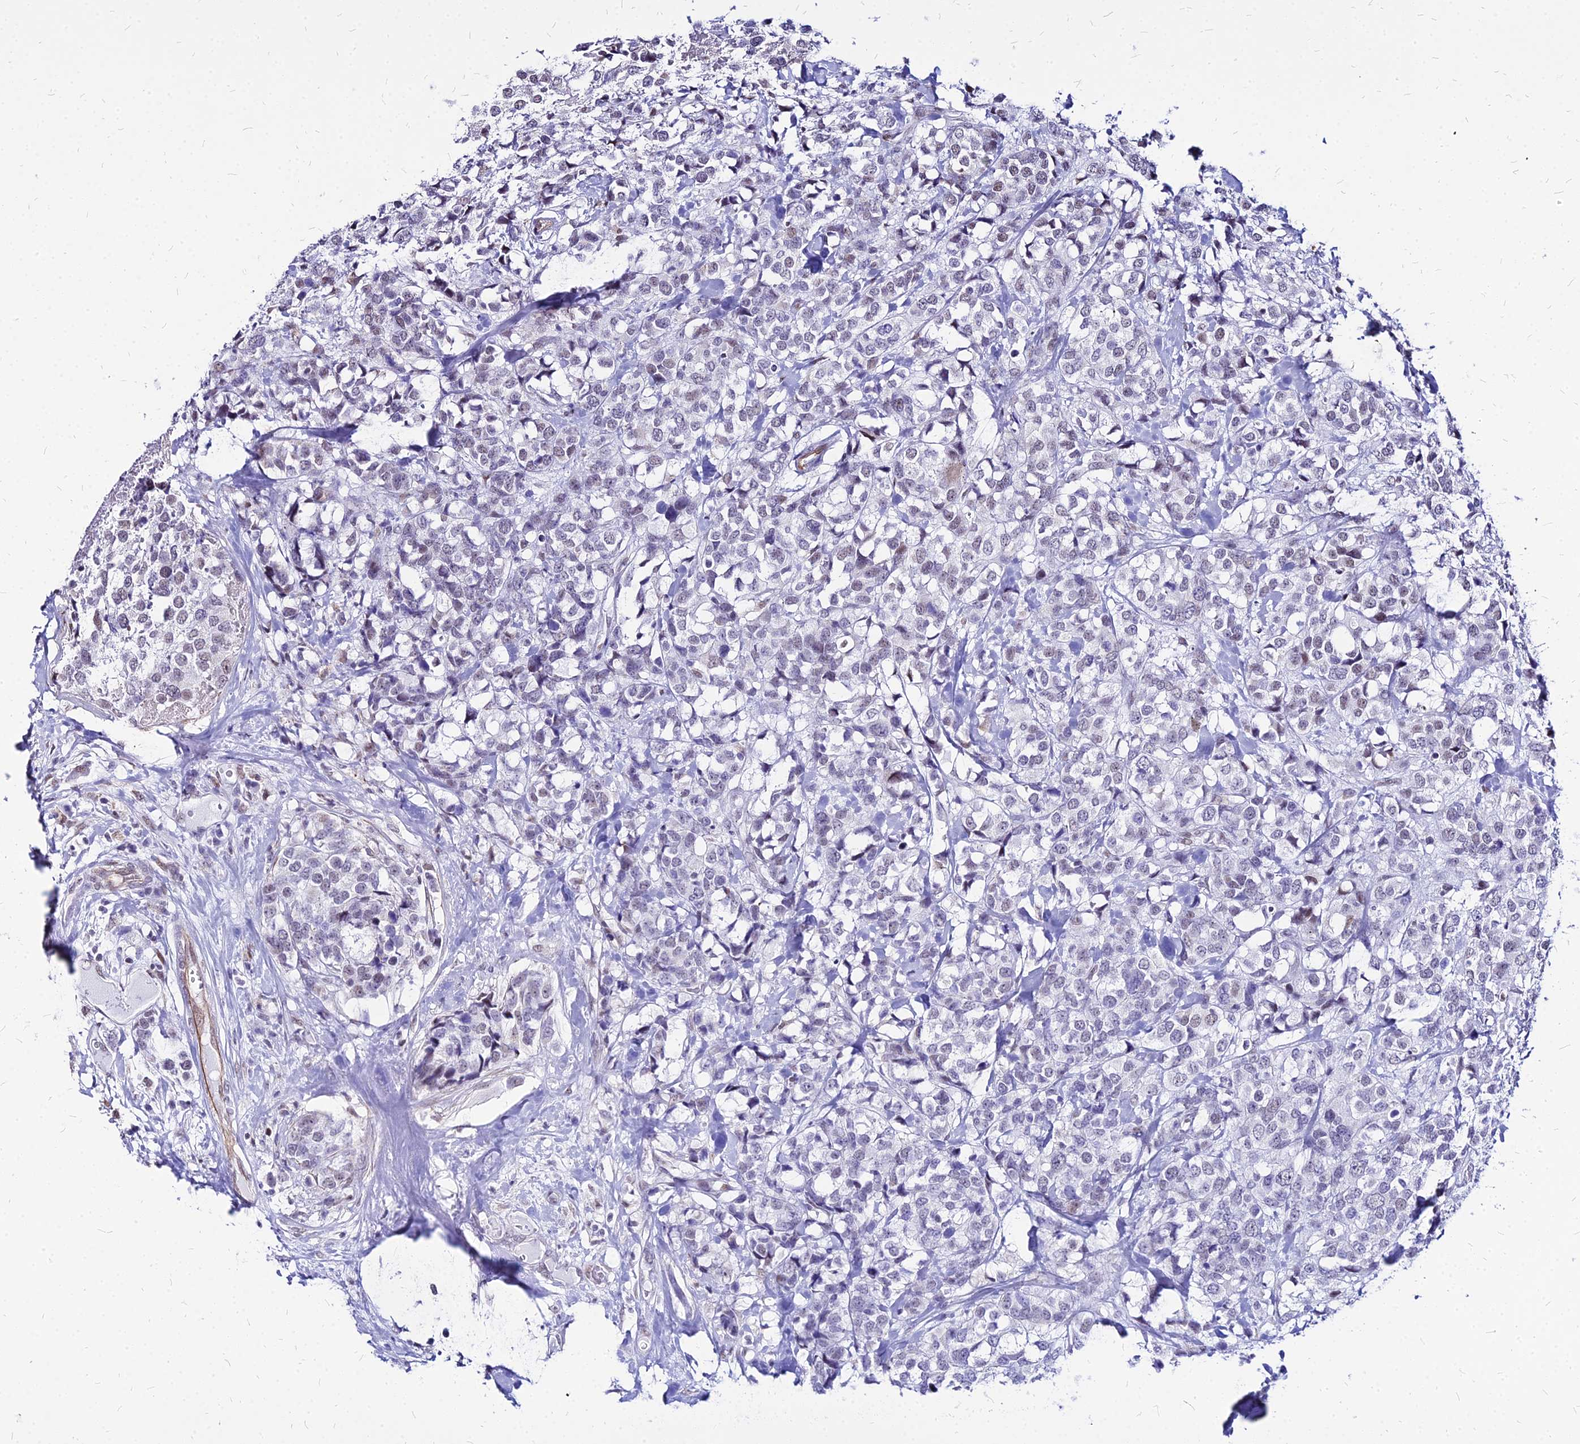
{"staining": {"intensity": "moderate", "quantity": "<25%", "location": "nuclear"}, "tissue": "breast cancer", "cell_type": "Tumor cells", "image_type": "cancer", "snomed": [{"axis": "morphology", "description": "Lobular carcinoma"}, {"axis": "topography", "description": "Breast"}], "caption": "Protein positivity by IHC shows moderate nuclear positivity in approximately <25% of tumor cells in breast lobular carcinoma.", "gene": "FDX2", "patient": {"sex": "female", "age": 59}}